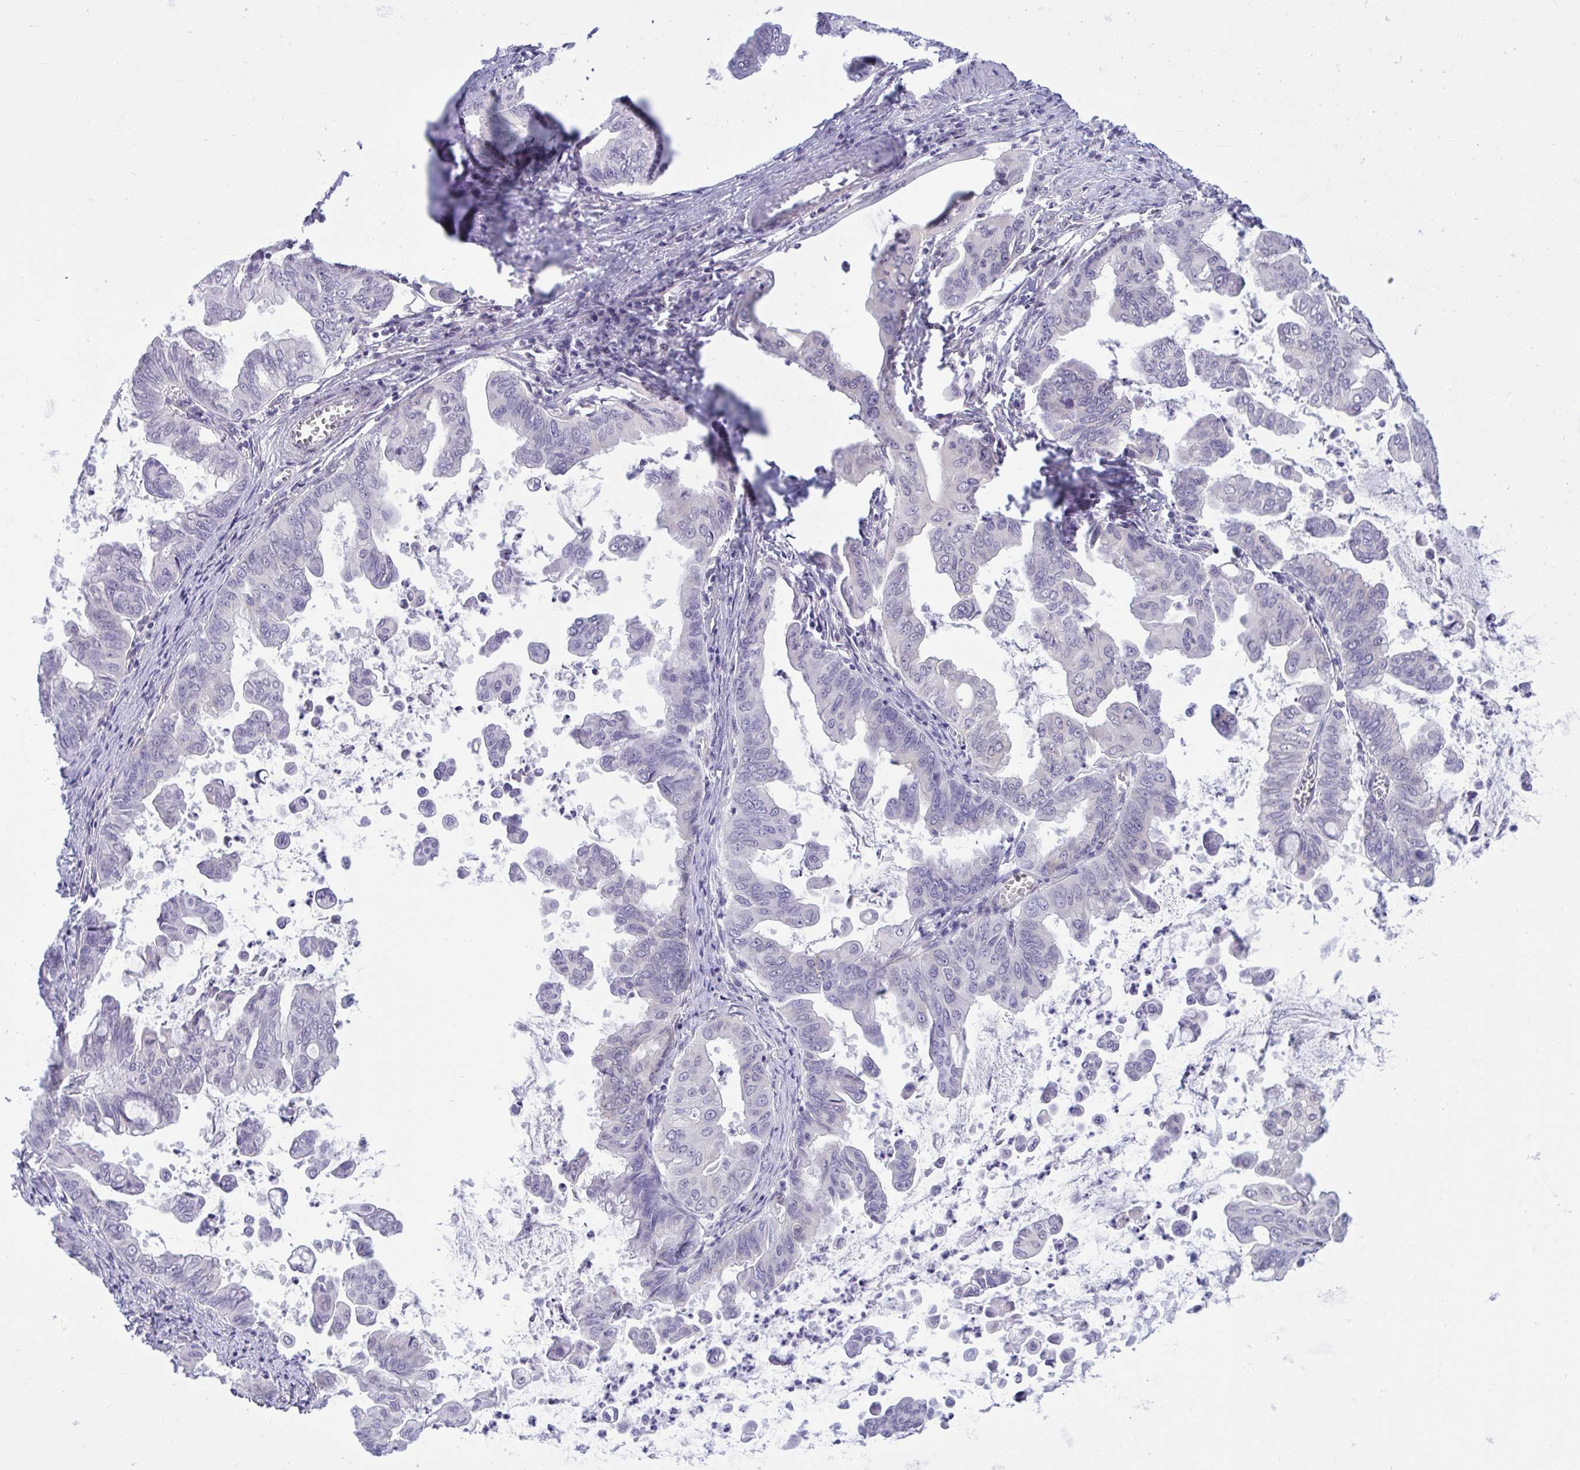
{"staining": {"intensity": "weak", "quantity": "<25%", "location": "cytoplasmic/membranous"}, "tissue": "stomach cancer", "cell_type": "Tumor cells", "image_type": "cancer", "snomed": [{"axis": "morphology", "description": "Adenocarcinoma, NOS"}, {"axis": "topography", "description": "Stomach, upper"}], "caption": "A photomicrograph of stomach cancer stained for a protein exhibits no brown staining in tumor cells.", "gene": "CAMLG", "patient": {"sex": "male", "age": 80}}